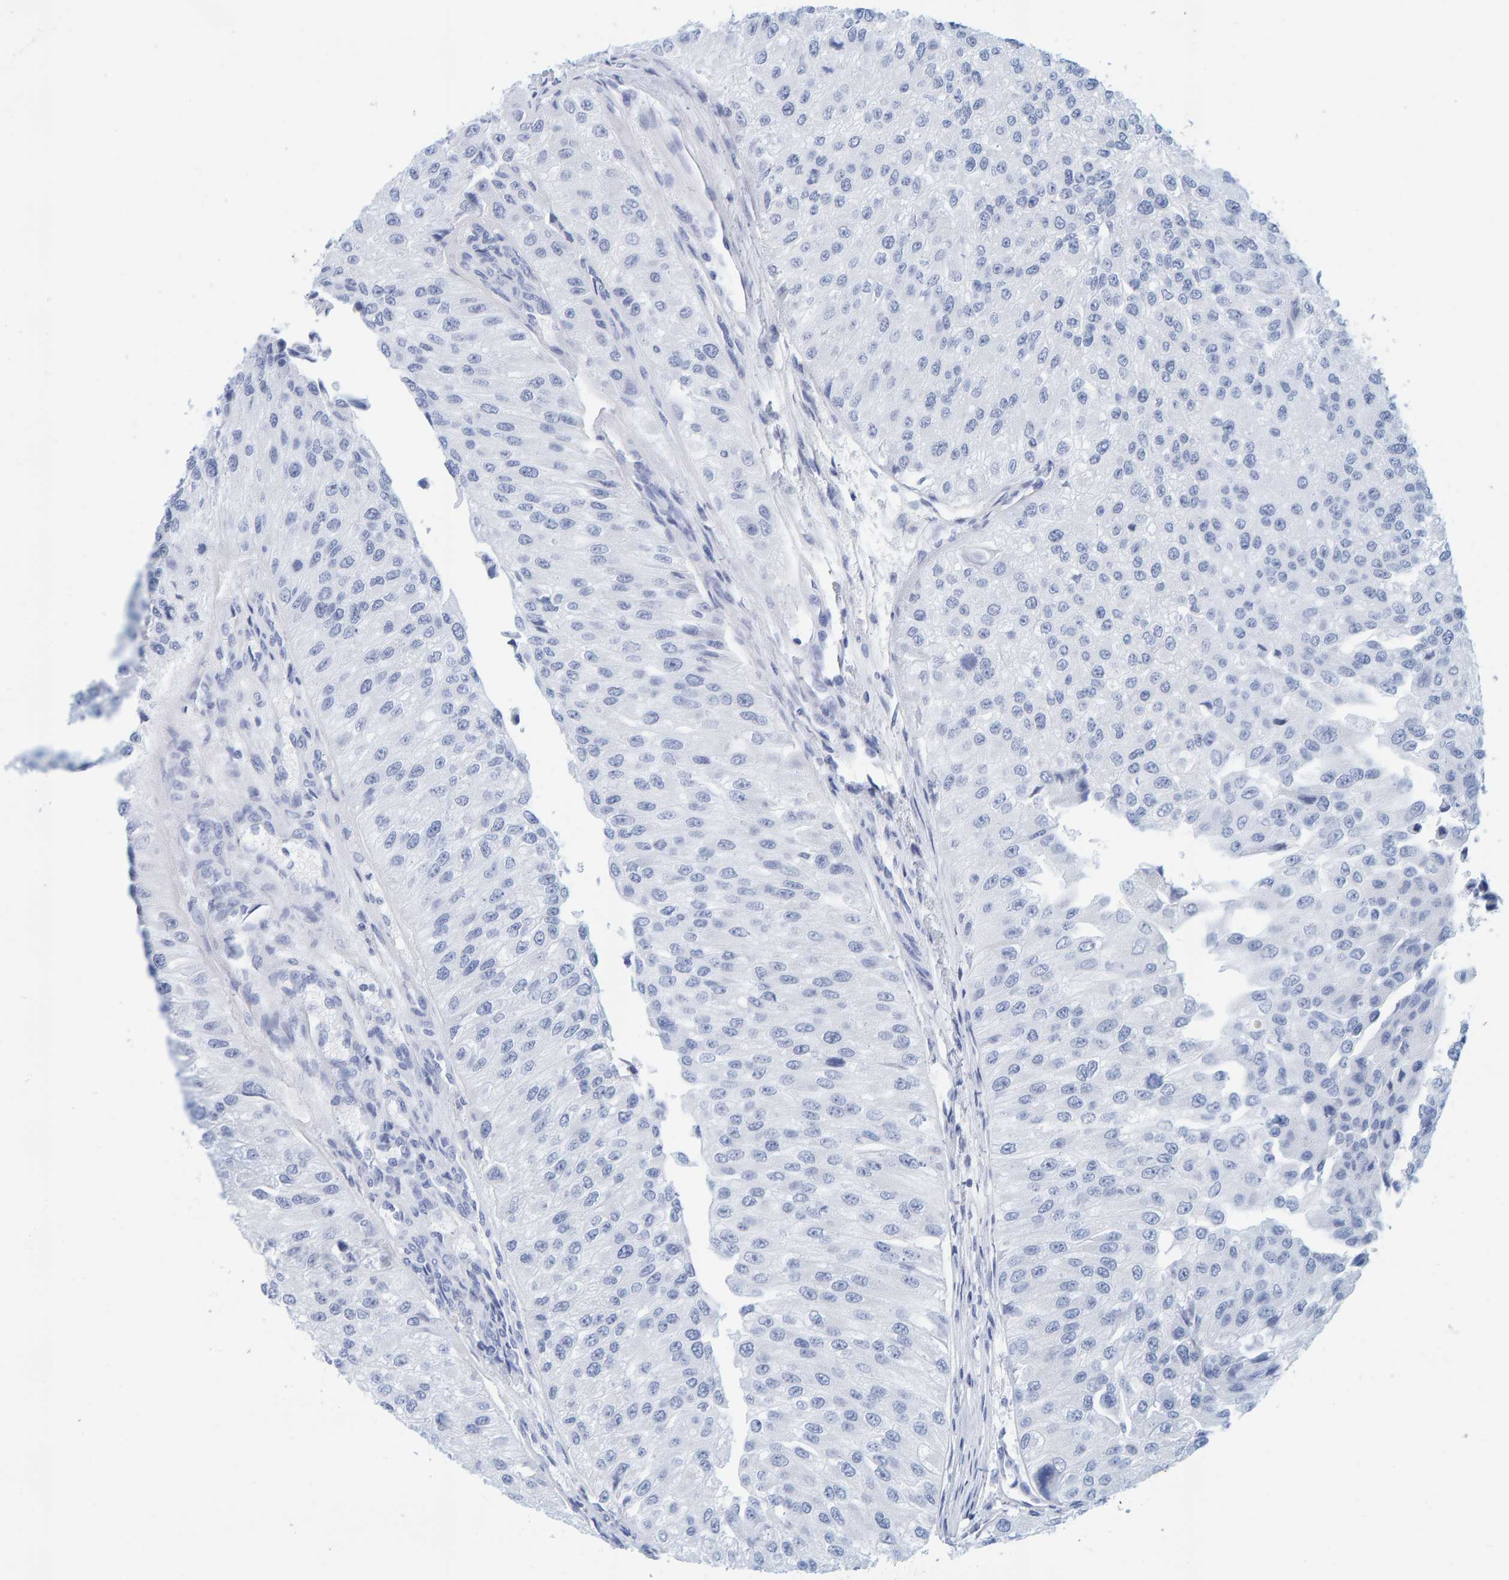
{"staining": {"intensity": "negative", "quantity": "none", "location": "none"}, "tissue": "urothelial cancer", "cell_type": "Tumor cells", "image_type": "cancer", "snomed": [{"axis": "morphology", "description": "Urothelial carcinoma, High grade"}, {"axis": "topography", "description": "Kidney"}, {"axis": "topography", "description": "Urinary bladder"}], "caption": "An image of high-grade urothelial carcinoma stained for a protein displays no brown staining in tumor cells.", "gene": "SFTPC", "patient": {"sex": "male", "age": 77}}